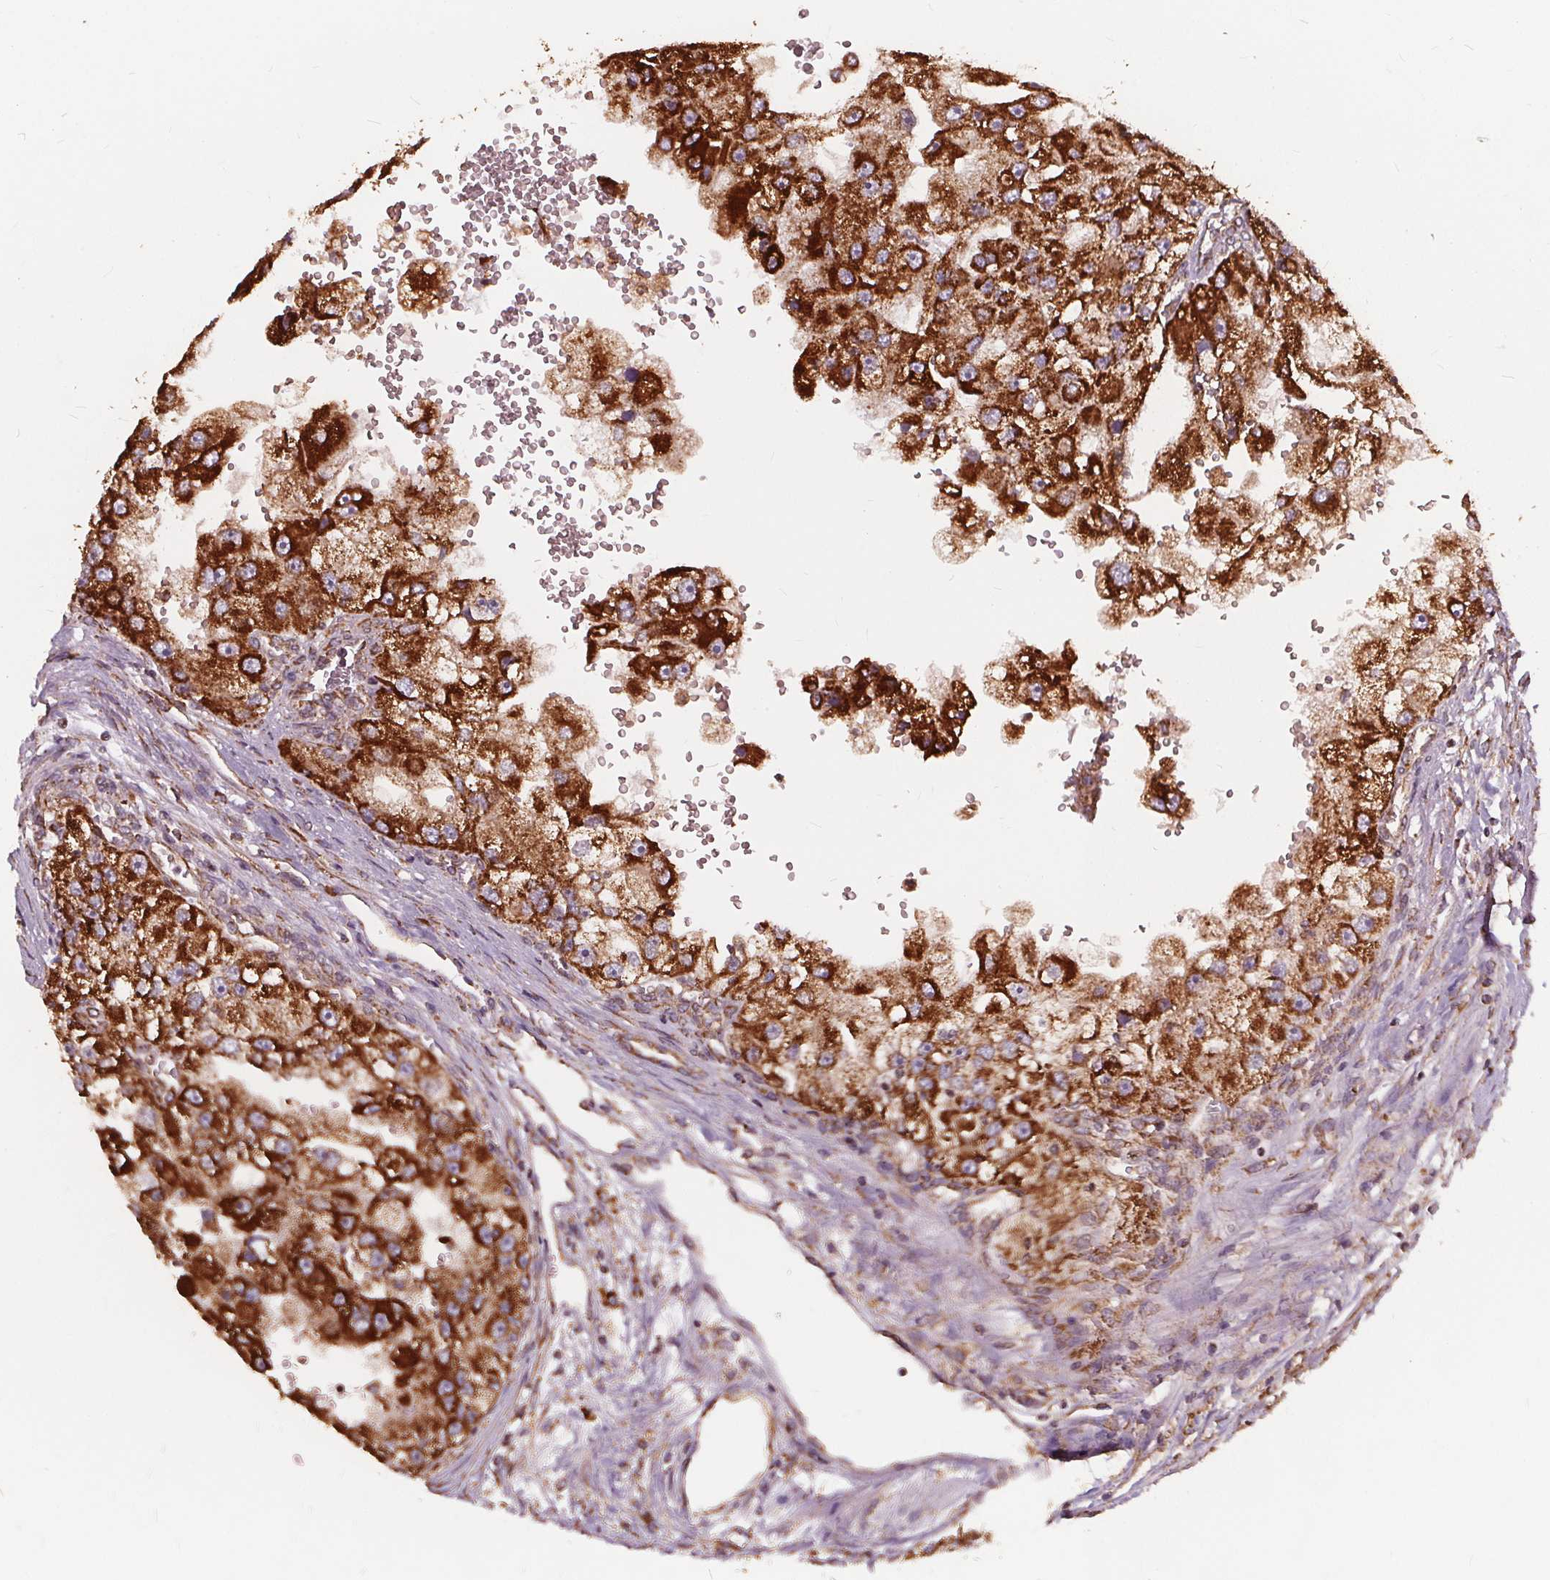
{"staining": {"intensity": "strong", "quantity": ">75%", "location": "cytoplasmic/membranous"}, "tissue": "renal cancer", "cell_type": "Tumor cells", "image_type": "cancer", "snomed": [{"axis": "morphology", "description": "Adenocarcinoma, NOS"}, {"axis": "topography", "description": "Kidney"}], "caption": "Immunohistochemistry (IHC) photomicrograph of neoplastic tissue: adenocarcinoma (renal) stained using immunohistochemistry (IHC) displays high levels of strong protein expression localized specifically in the cytoplasmic/membranous of tumor cells, appearing as a cytoplasmic/membranous brown color.", "gene": "PLSCR3", "patient": {"sex": "male", "age": 63}}